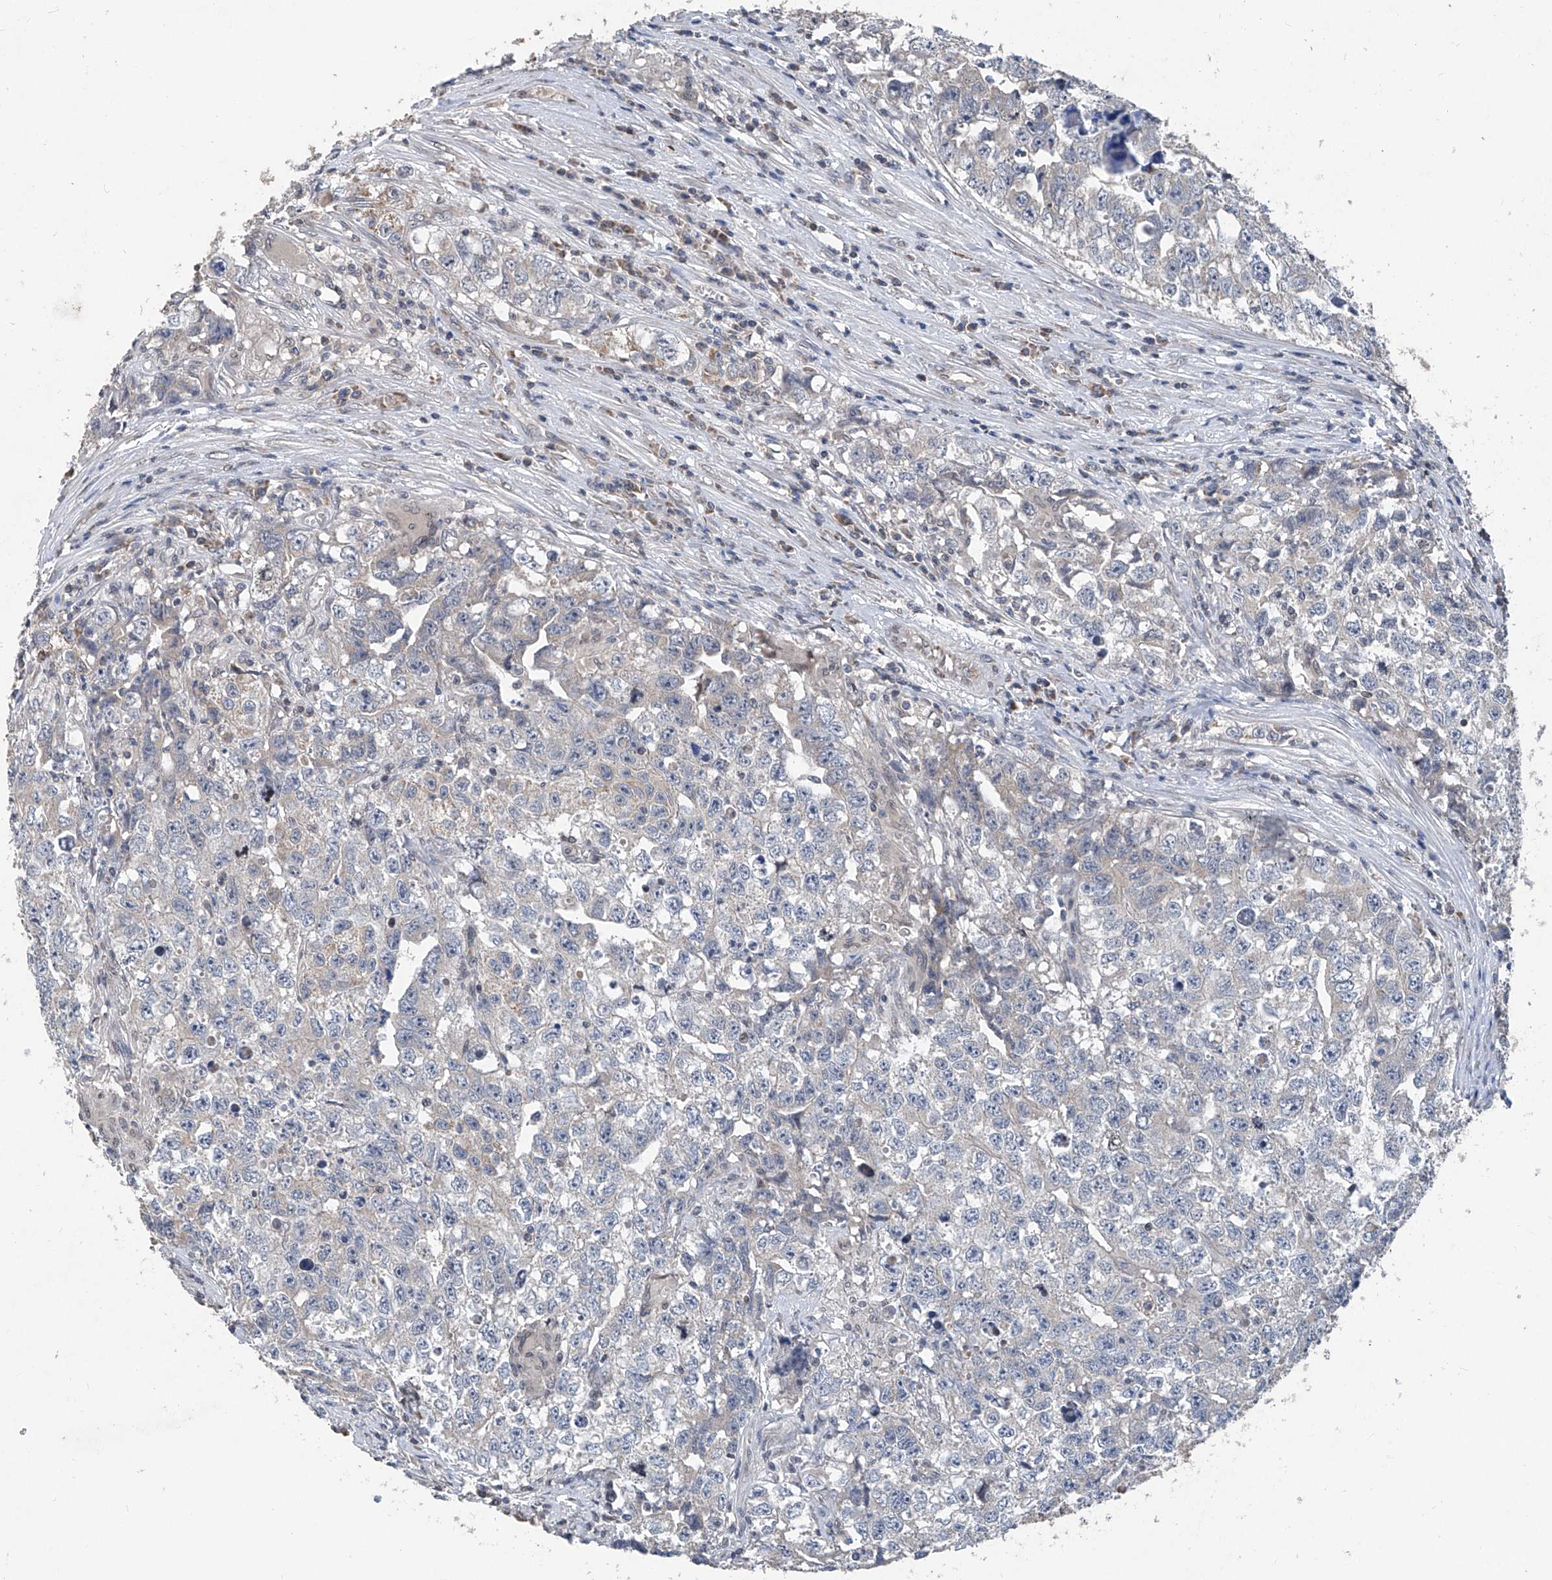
{"staining": {"intensity": "moderate", "quantity": "25%-75%", "location": "cytoplasmic/membranous"}, "tissue": "testis cancer", "cell_type": "Tumor cells", "image_type": "cancer", "snomed": [{"axis": "morphology", "description": "Seminoma, NOS"}, {"axis": "morphology", "description": "Carcinoma, Embryonal, NOS"}, {"axis": "topography", "description": "Testis"}], "caption": "Immunohistochemical staining of testis cancer demonstrates moderate cytoplasmic/membranous protein staining in approximately 25%-75% of tumor cells. Nuclei are stained in blue.", "gene": "BCKDHB", "patient": {"sex": "male", "age": 43}}